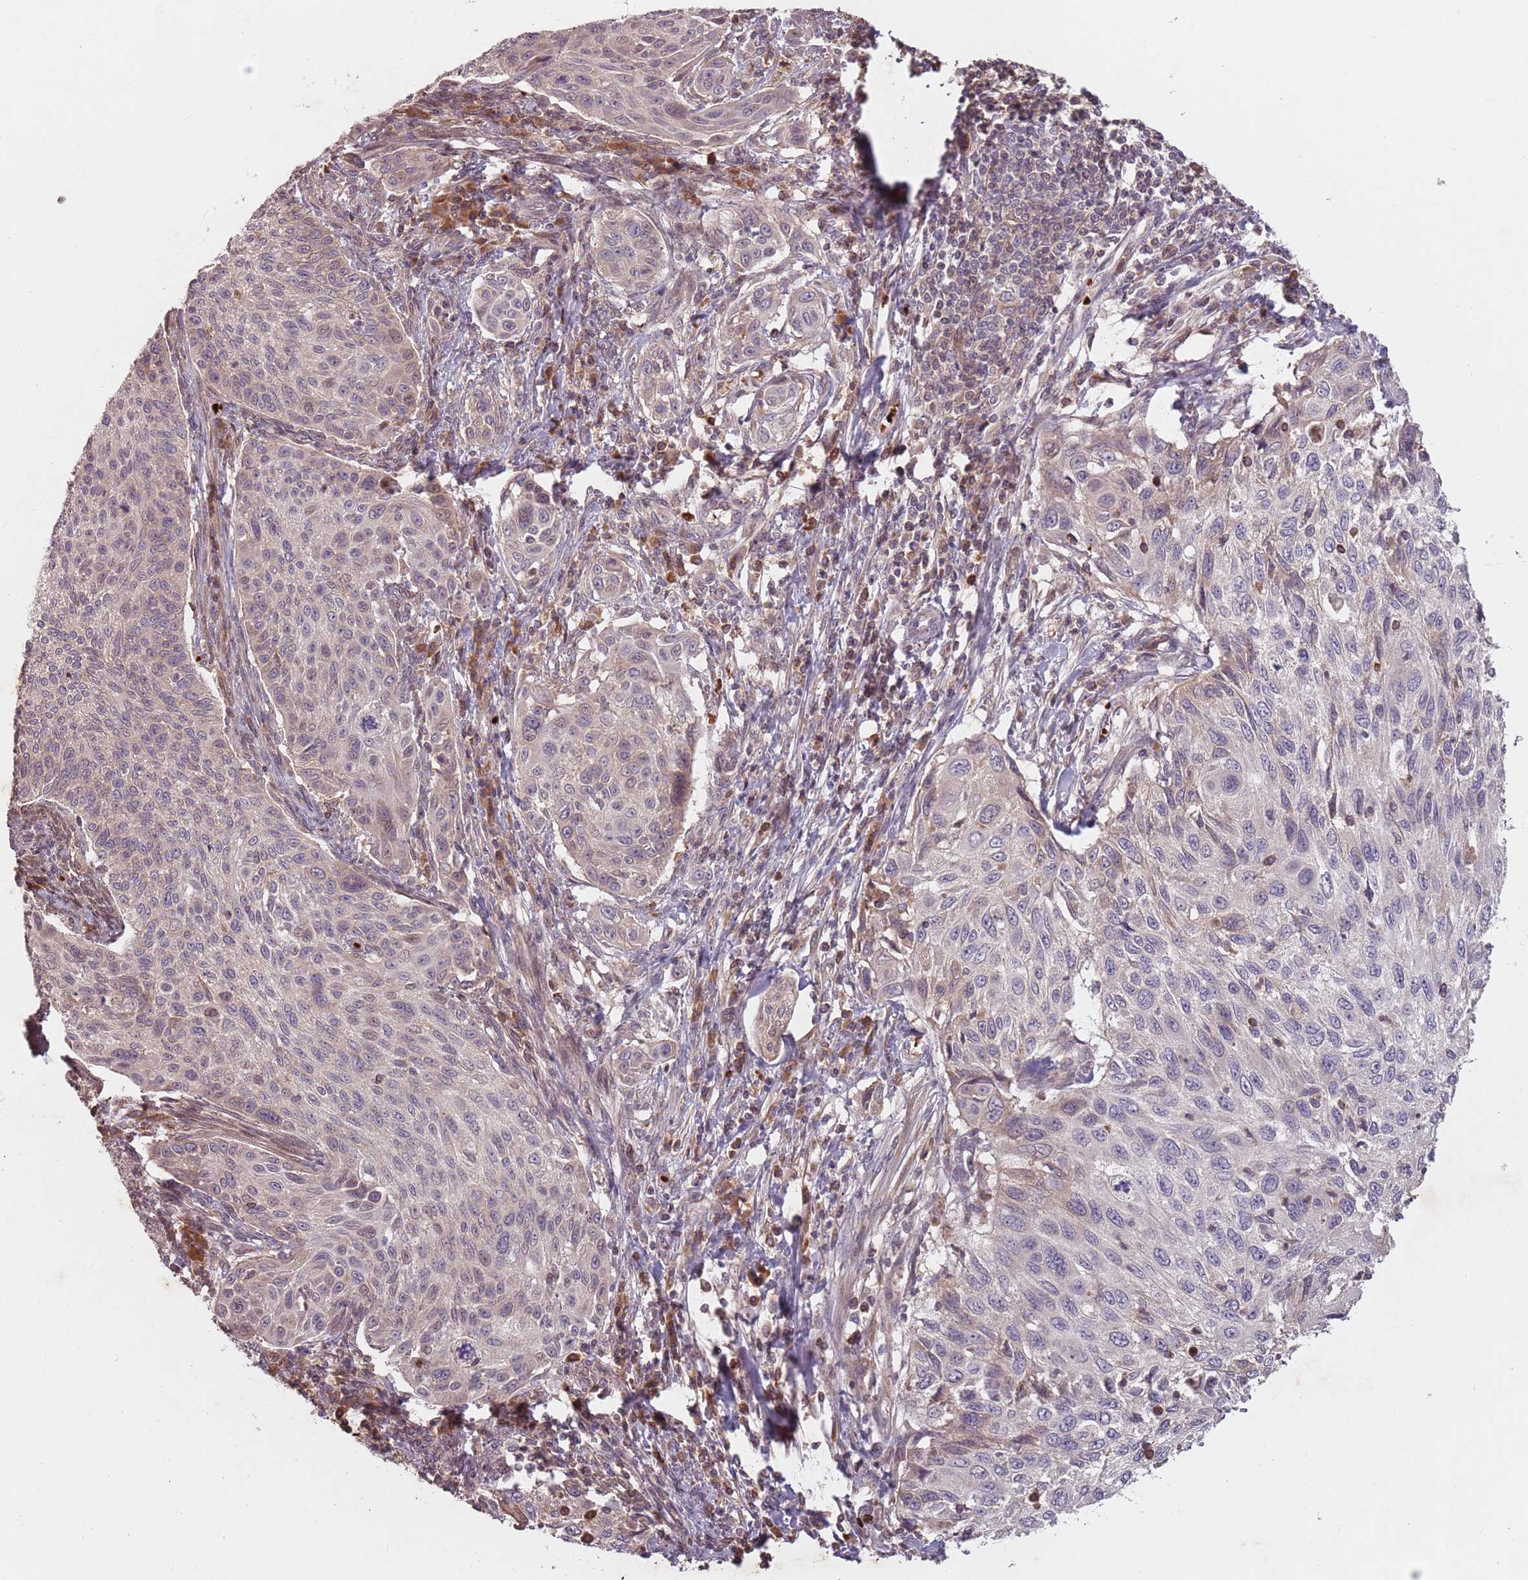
{"staining": {"intensity": "negative", "quantity": "none", "location": "none"}, "tissue": "cervical cancer", "cell_type": "Tumor cells", "image_type": "cancer", "snomed": [{"axis": "morphology", "description": "Squamous cell carcinoma, NOS"}, {"axis": "topography", "description": "Cervix"}], "caption": "Immunohistochemistry of cervical squamous cell carcinoma reveals no positivity in tumor cells.", "gene": "GPR180", "patient": {"sex": "female", "age": 70}}